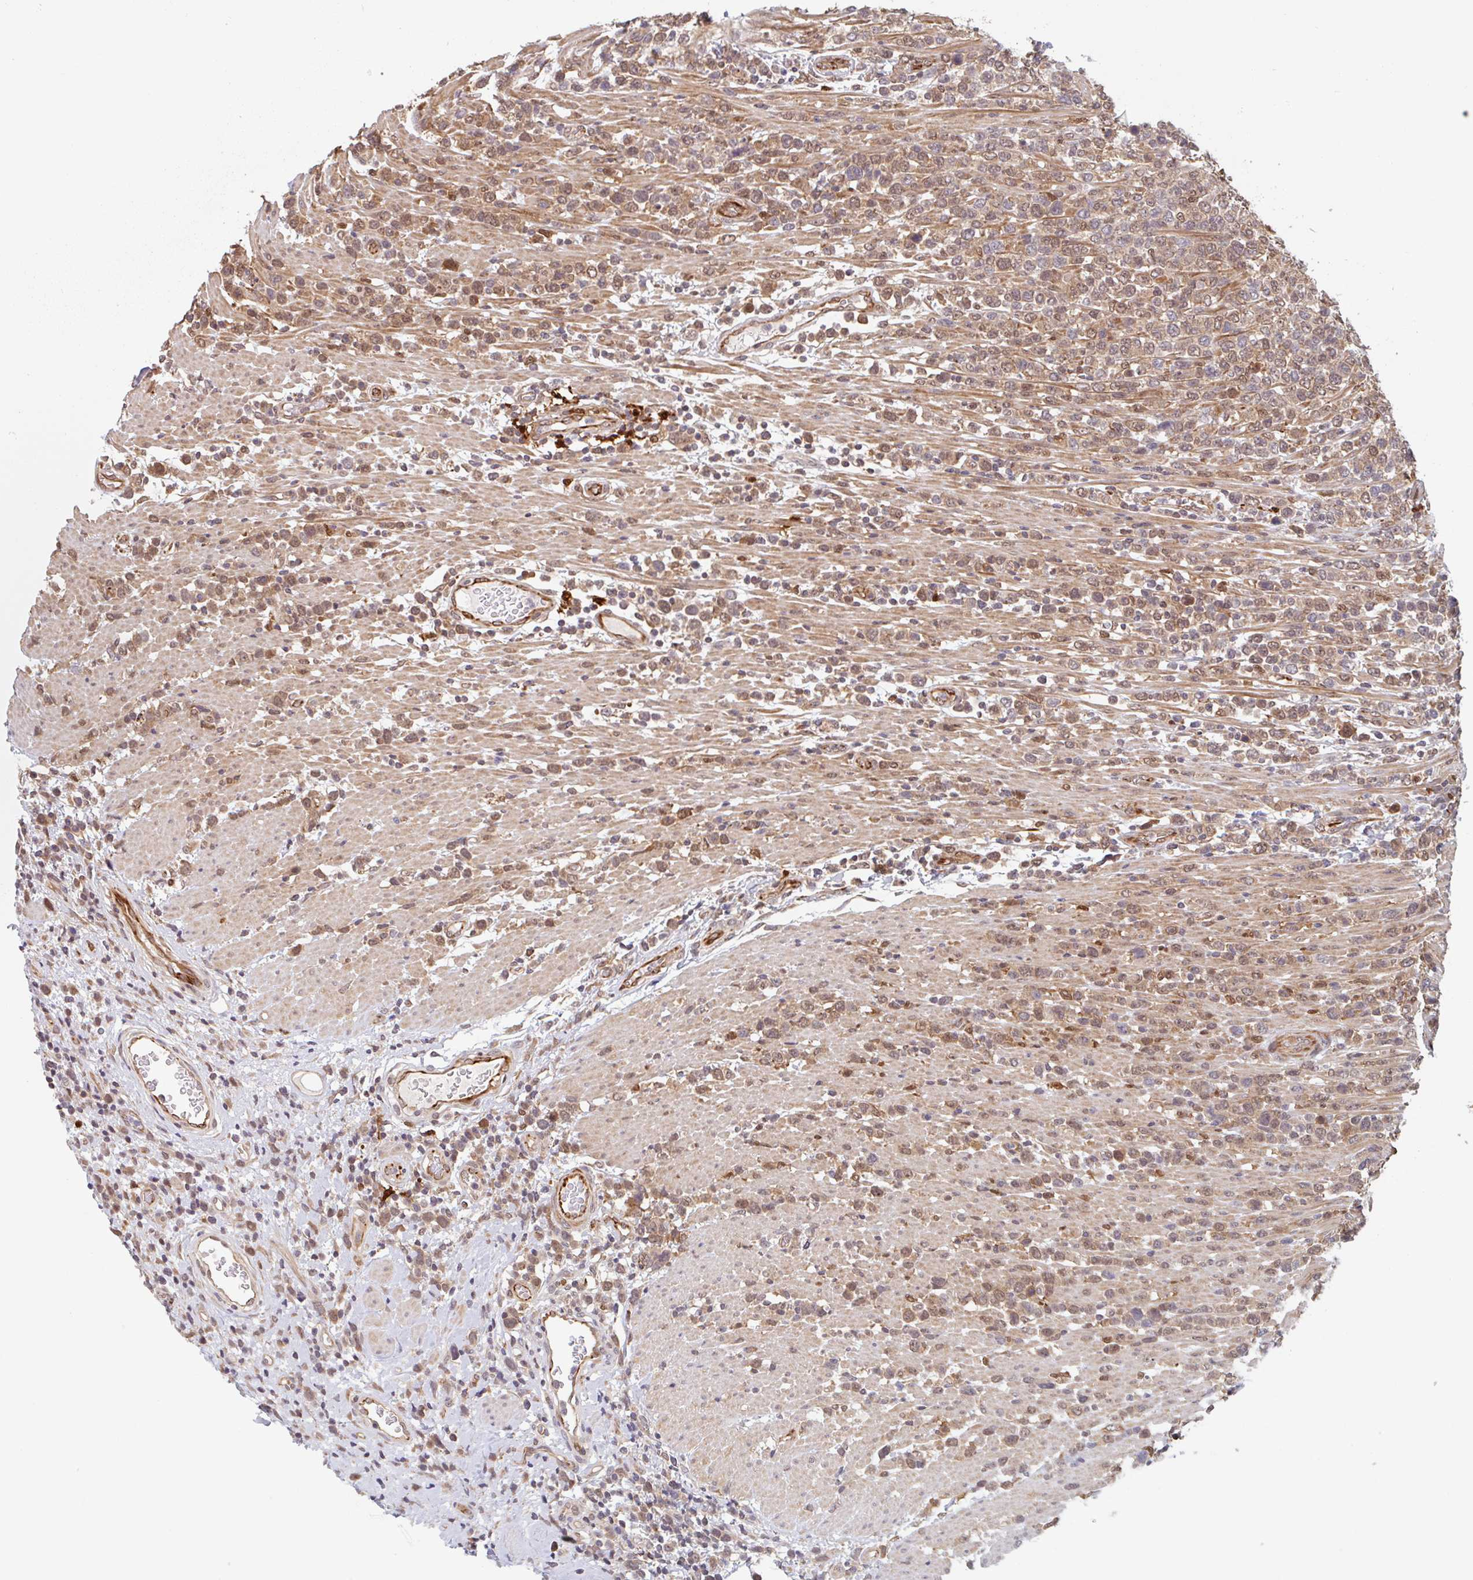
{"staining": {"intensity": "weak", "quantity": ">75%", "location": "cytoplasmic/membranous"}, "tissue": "lymphoma", "cell_type": "Tumor cells", "image_type": "cancer", "snomed": [{"axis": "morphology", "description": "Malignant lymphoma, non-Hodgkin's type, High grade"}, {"axis": "topography", "description": "Soft tissue"}], "caption": "Immunohistochemical staining of lymphoma displays low levels of weak cytoplasmic/membranous expression in approximately >75% of tumor cells.", "gene": "NUB1", "patient": {"sex": "female", "age": 56}}